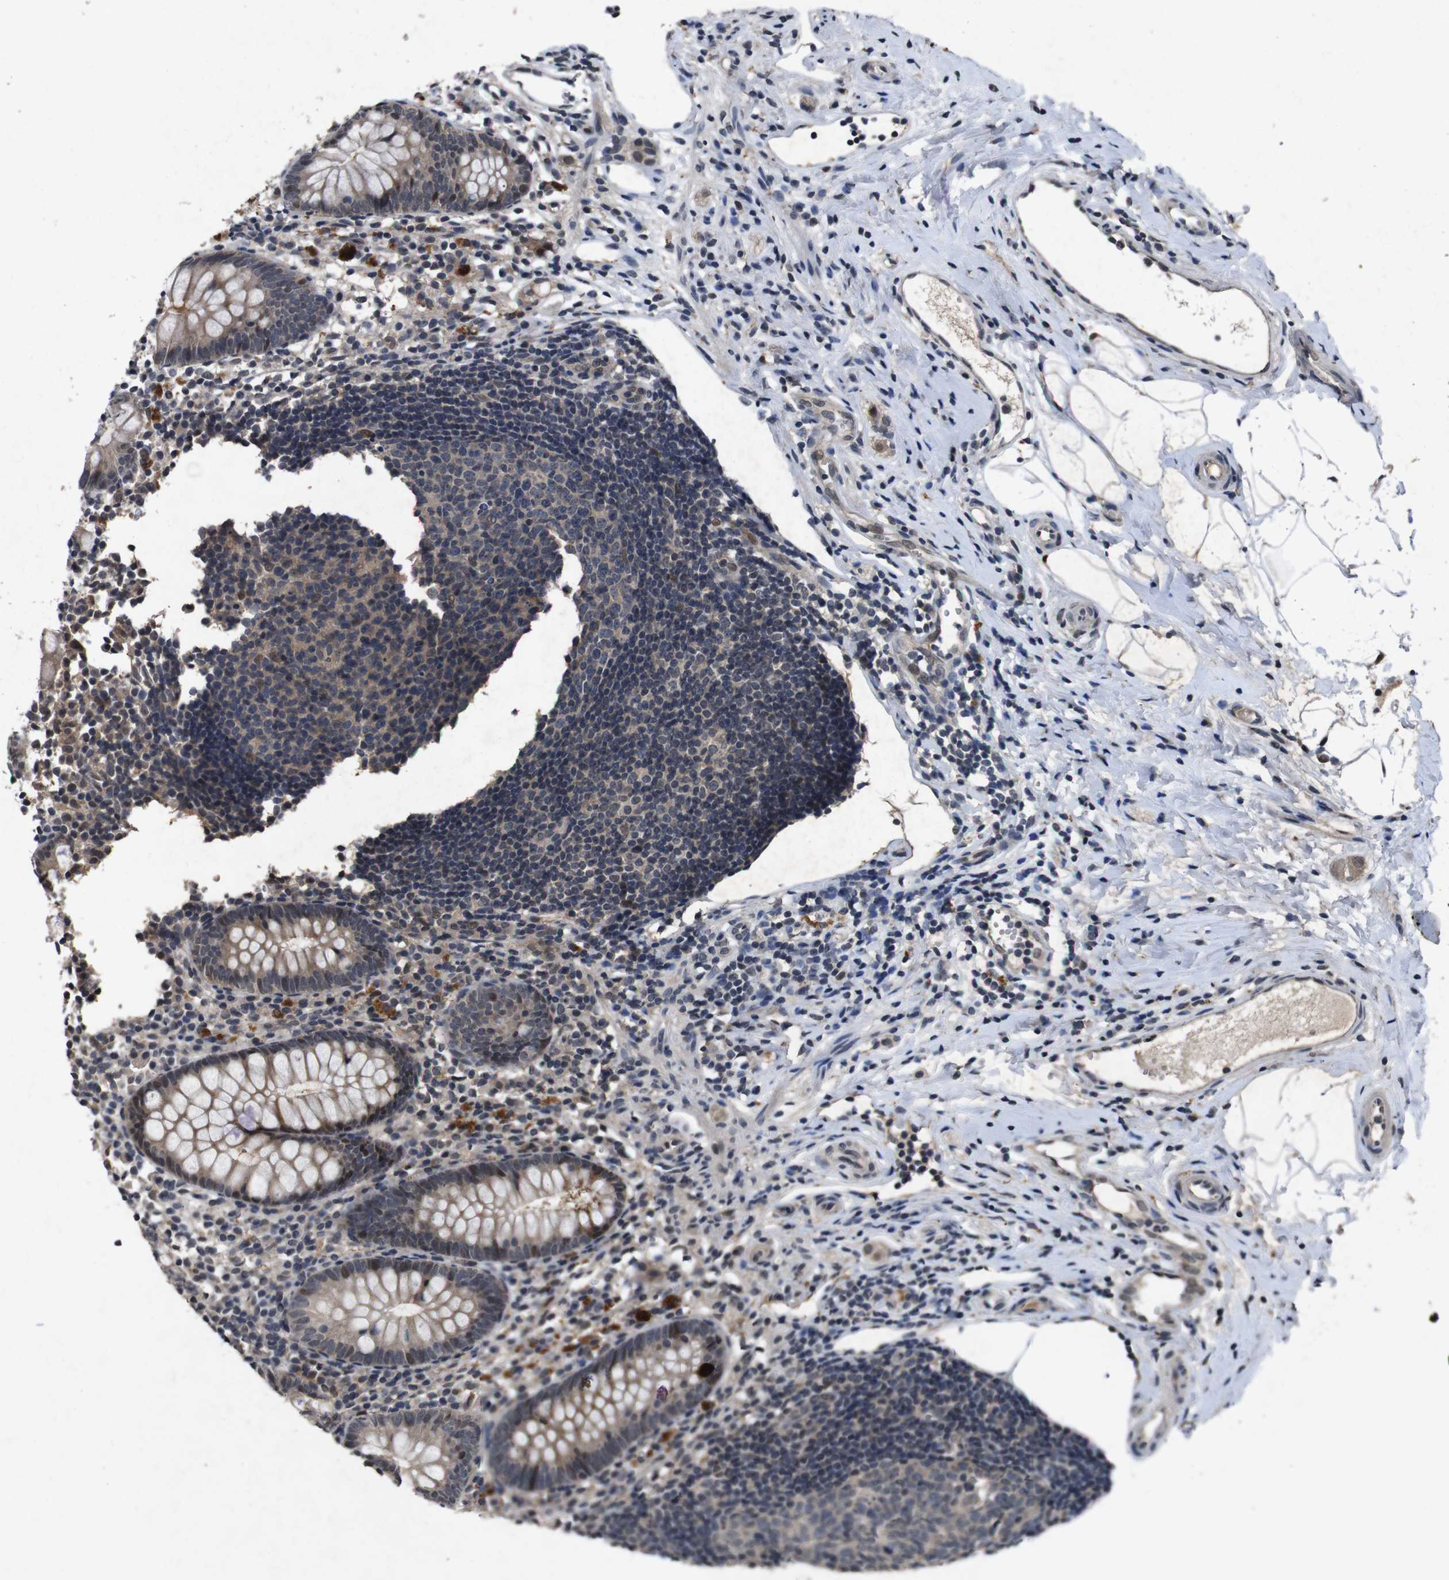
{"staining": {"intensity": "weak", "quantity": ">75%", "location": "cytoplasmic/membranous,nuclear"}, "tissue": "appendix", "cell_type": "Glandular cells", "image_type": "normal", "snomed": [{"axis": "morphology", "description": "Normal tissue, NOS"}, {"axis": "topography", "description": "Appendix"}], "caption": "A brown stain highlights weak cytoplasmic/membranous,nuclear positivity of a protein in glandular cells of normal appendix.", "gene": "AKT3", "patient": {"sex": "female", "age": 20}}